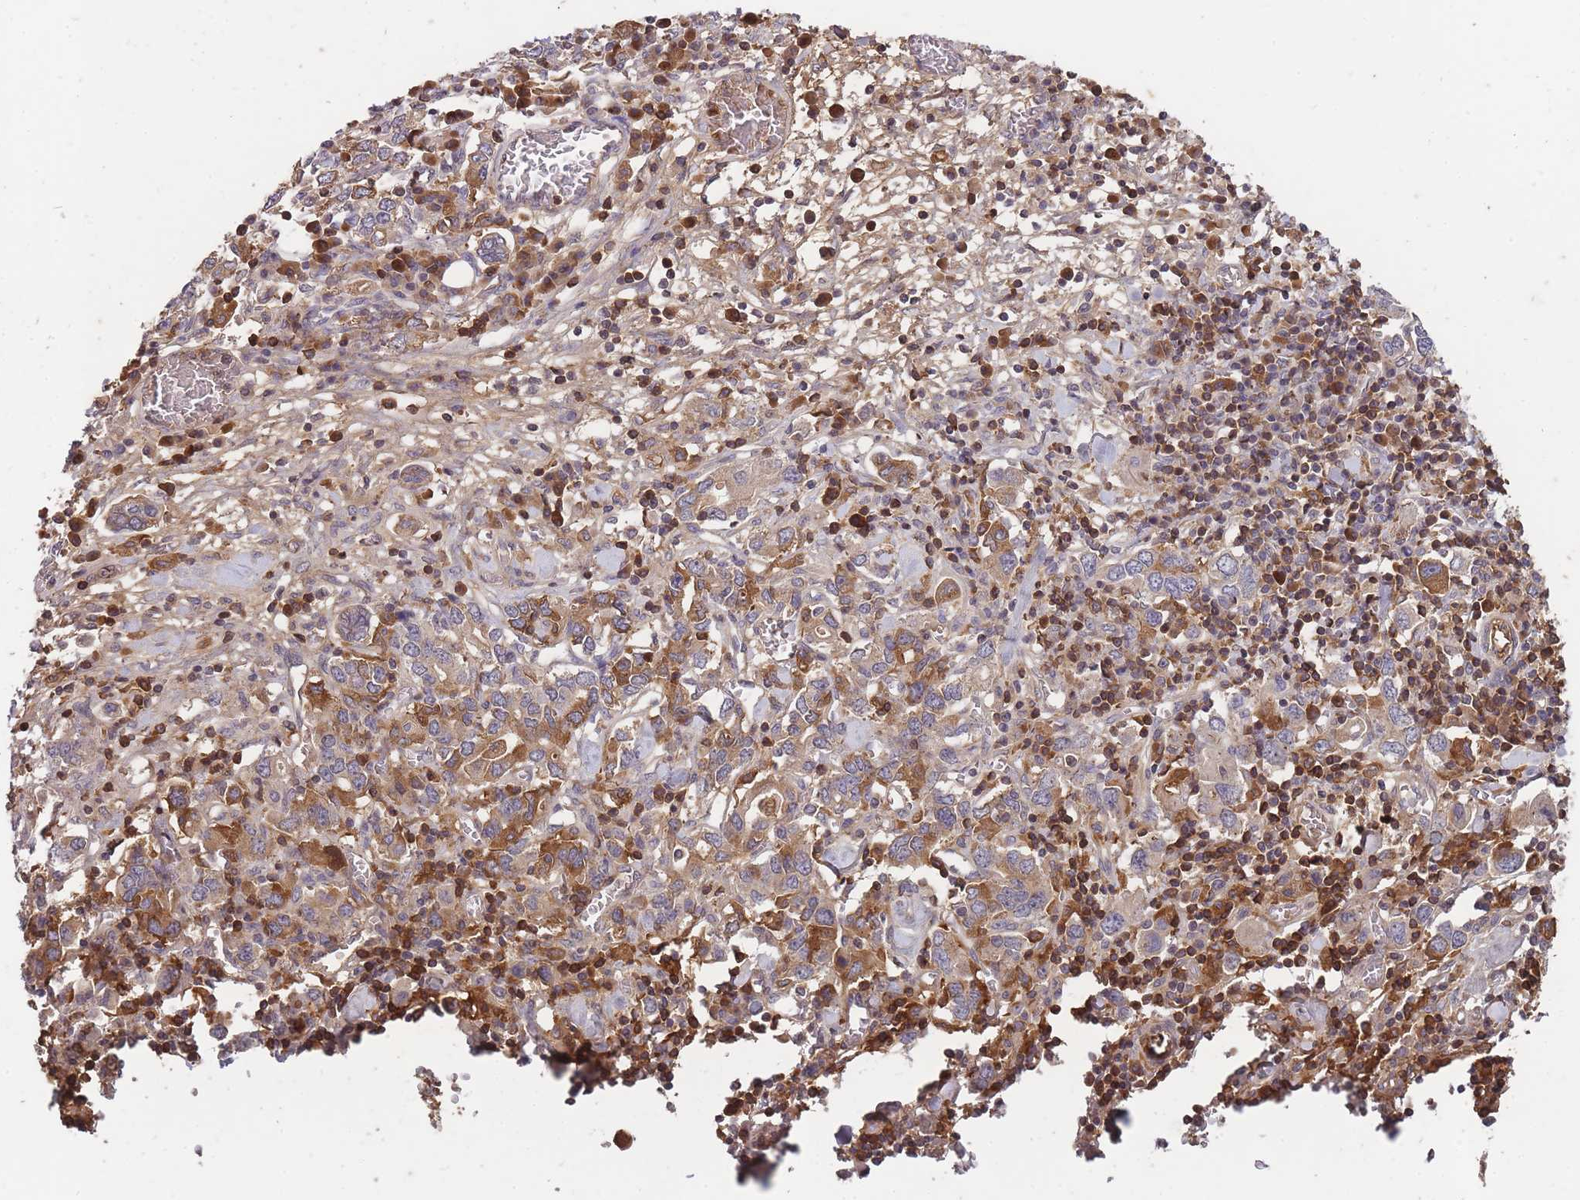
{"staining": {"intensity": "moderate", "quantity": "<25%", "location": "cytoplasmic/membranous"}, "tissue": "stomach cancer", "cell_type": "Tumor cells", "image_type": "cancer", "snomed": [{"axis": "morphology", "description": "Adenocarcinoma, NOS"}, {"axis": "topography", "description": "Stomach, upper"}, {"axis": "topography", "description": "Stomach"}], "caption": "Stomach cancer stained for a protein exhibits moderate cytoplasmic/membranous positivity in tumor cells.", "gene": "RALGDS", "patient": {"sex": "male", "age": 62}}